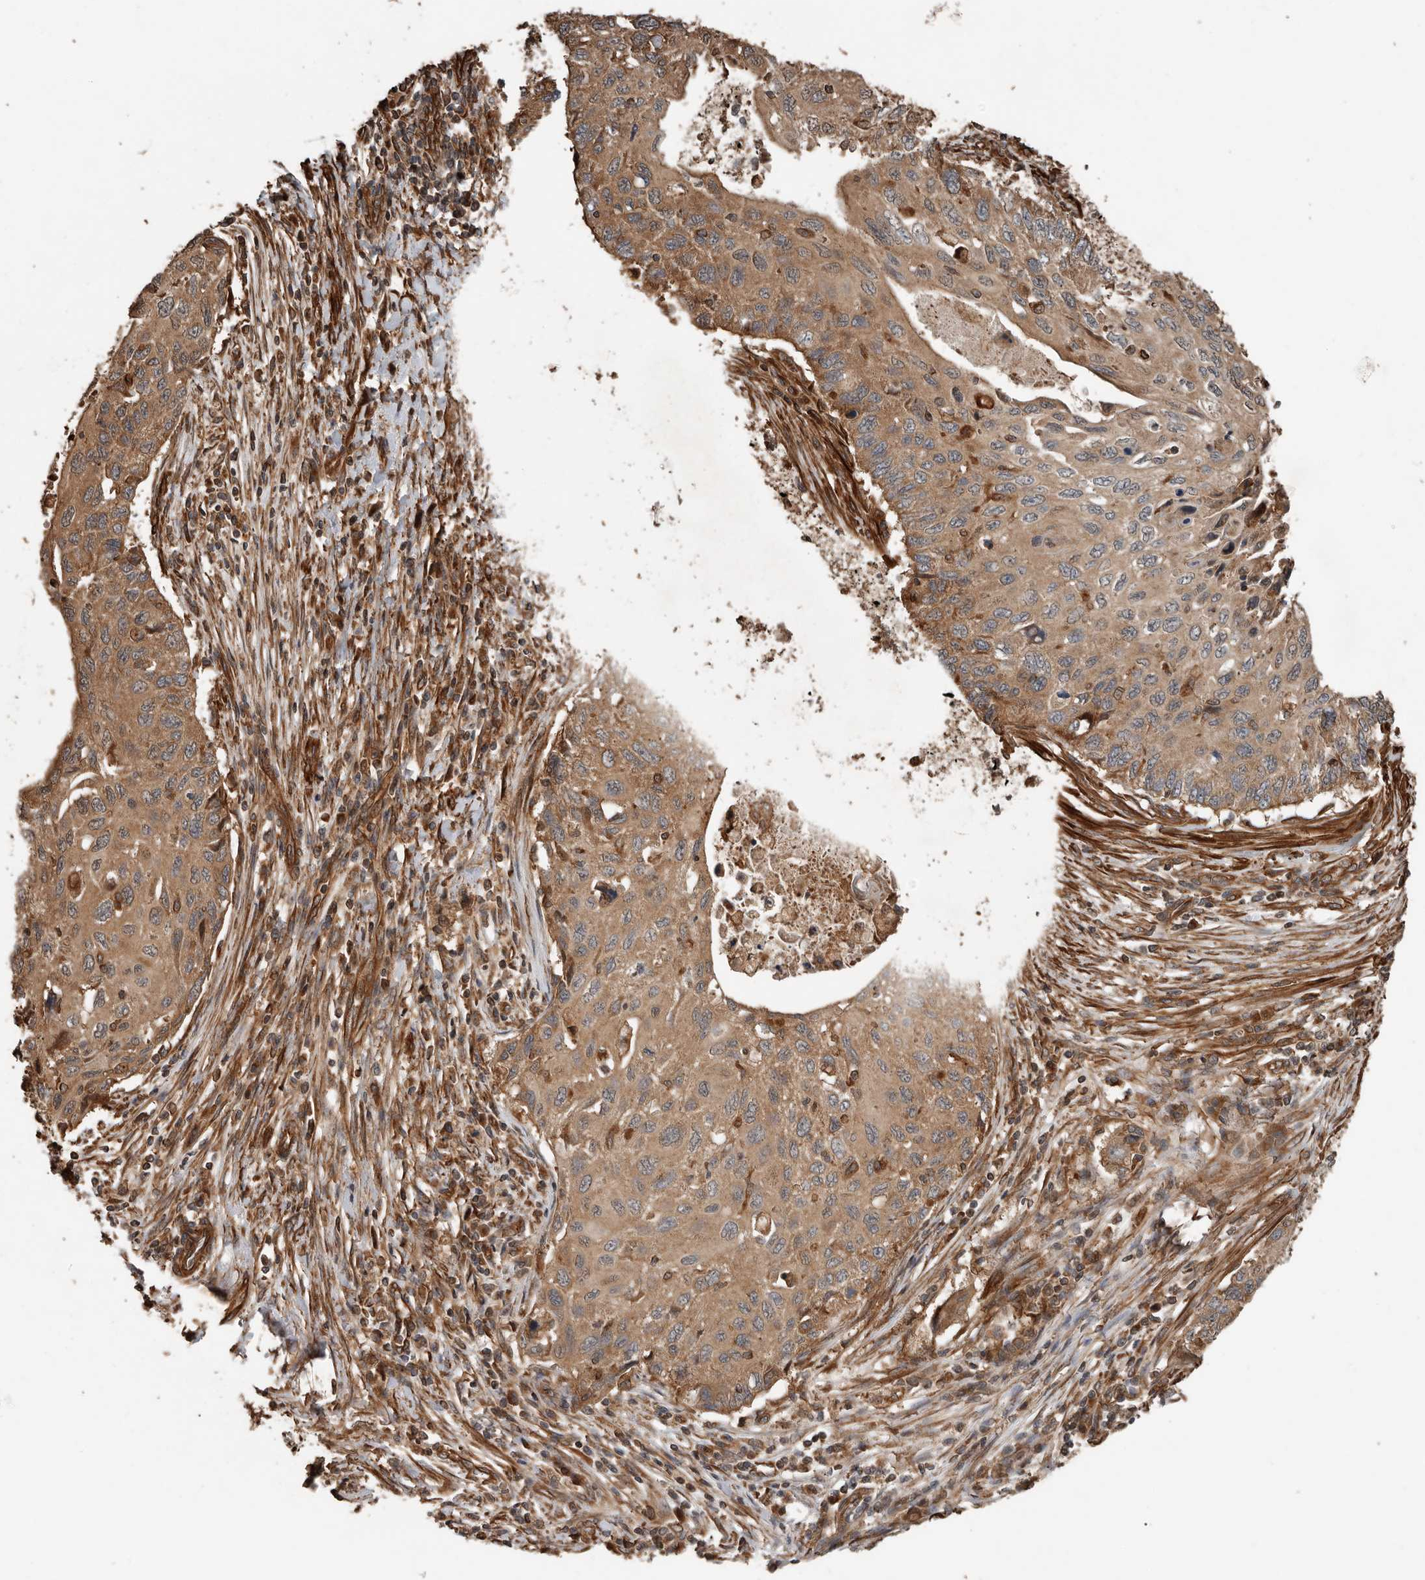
{"staining": {"intensity": "moderate", "quantity": ">75%", "location": "cytoplasmic/membranous"}, "tissue": "cervical cancer", "cell_type": "Tumor cells", "image_type": "cancer", "snomed": [{"axis": "morphology", "description": "Squamous cell carcinoma, NOS"}, {"axis": "topography", "description": "Cervix"}], "caption": "Immunohistochemistry photomicrograph of human squamous cell carcinoma (cervical) stained for a protein (brown), which displays medium levels of moderate cytoplasmic/membranous expression in approximately >75% of tumor cells.", "gene": "YOD1", "patient": {"sex": "female", "age": 70}}